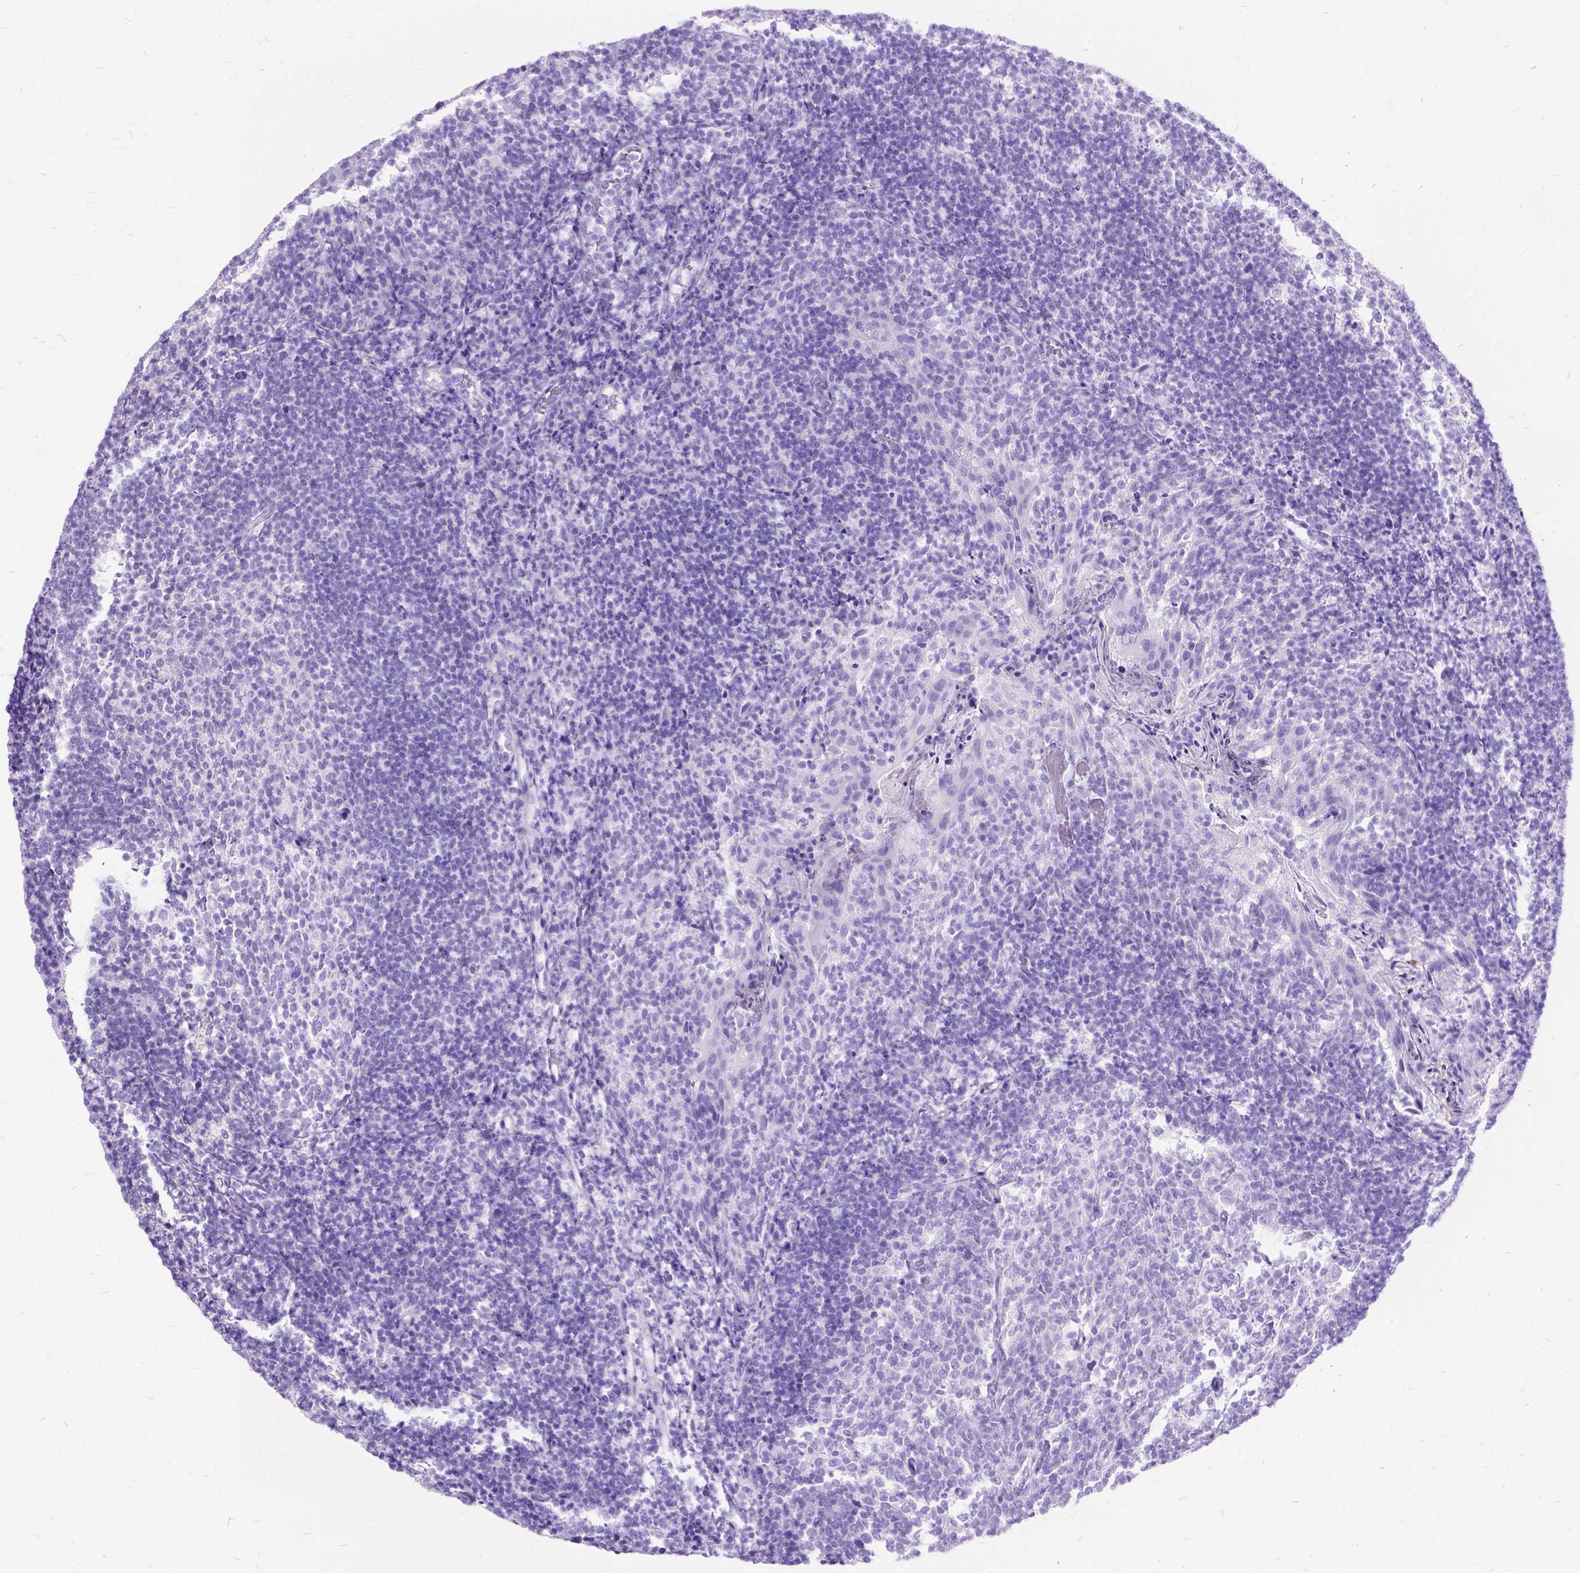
{"staining": {"intensity": "negative", "quantity": "none", "location": "none"}, "tissue": "tonsil", "cell_type": "Germinal center cells", "image_type": "normal", "snomed": [{"axis": "morphology", "description": "Normal tissue, NOS"}, {"axis": "topography", "description": "Tonsil"}], "caption": "This is an immunohistochemistry photomicrograph of benign tonsil. There is no staining in germinal center cells.", "gene": "DNAH2", "patient": {"sex": "female", "age": 10}}